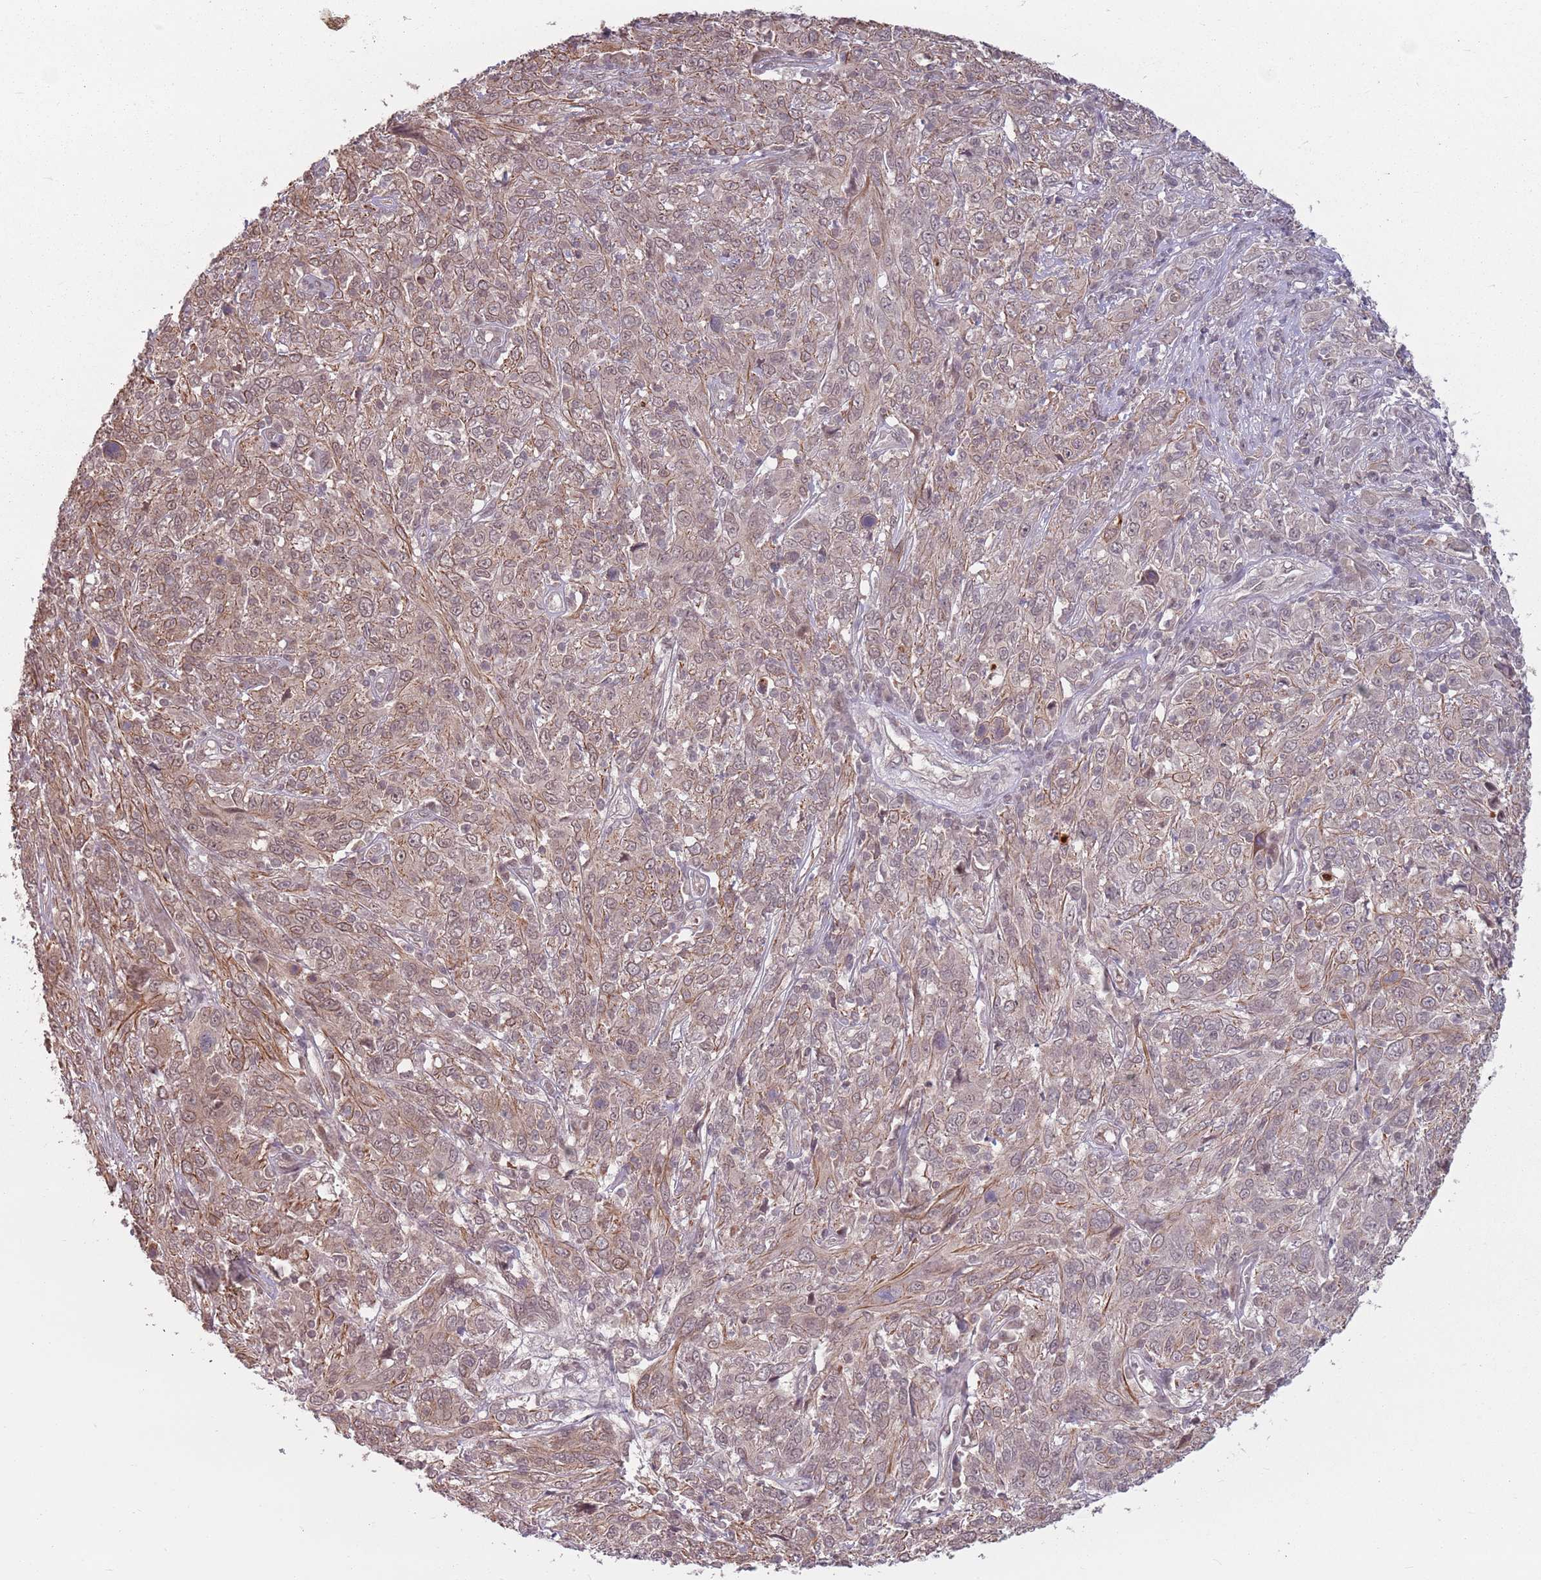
{"staining": {"intensity": "weak", "quantity": "25%-75%", "location": "cytoplasmic/membranous,nuclear"}, "tissue": "cervical cancer", "cell_type": "Tumor cells", "image_type": "cancer", "snomed": [{"axis": "morphology", "description": "Squamous cell carcinoma, NOS"}, {"axis": "topography", "description": "Cervix"}], "caption": "Squamous cell carcinoma (cervical) stained with a brown dye reveals weak cytoplasmic/membranous and nuclear positive positivity in about 25%-75% of tumor cells.", "gene": "CCDC154", "patient": {"sex": "female", "age": 46}}